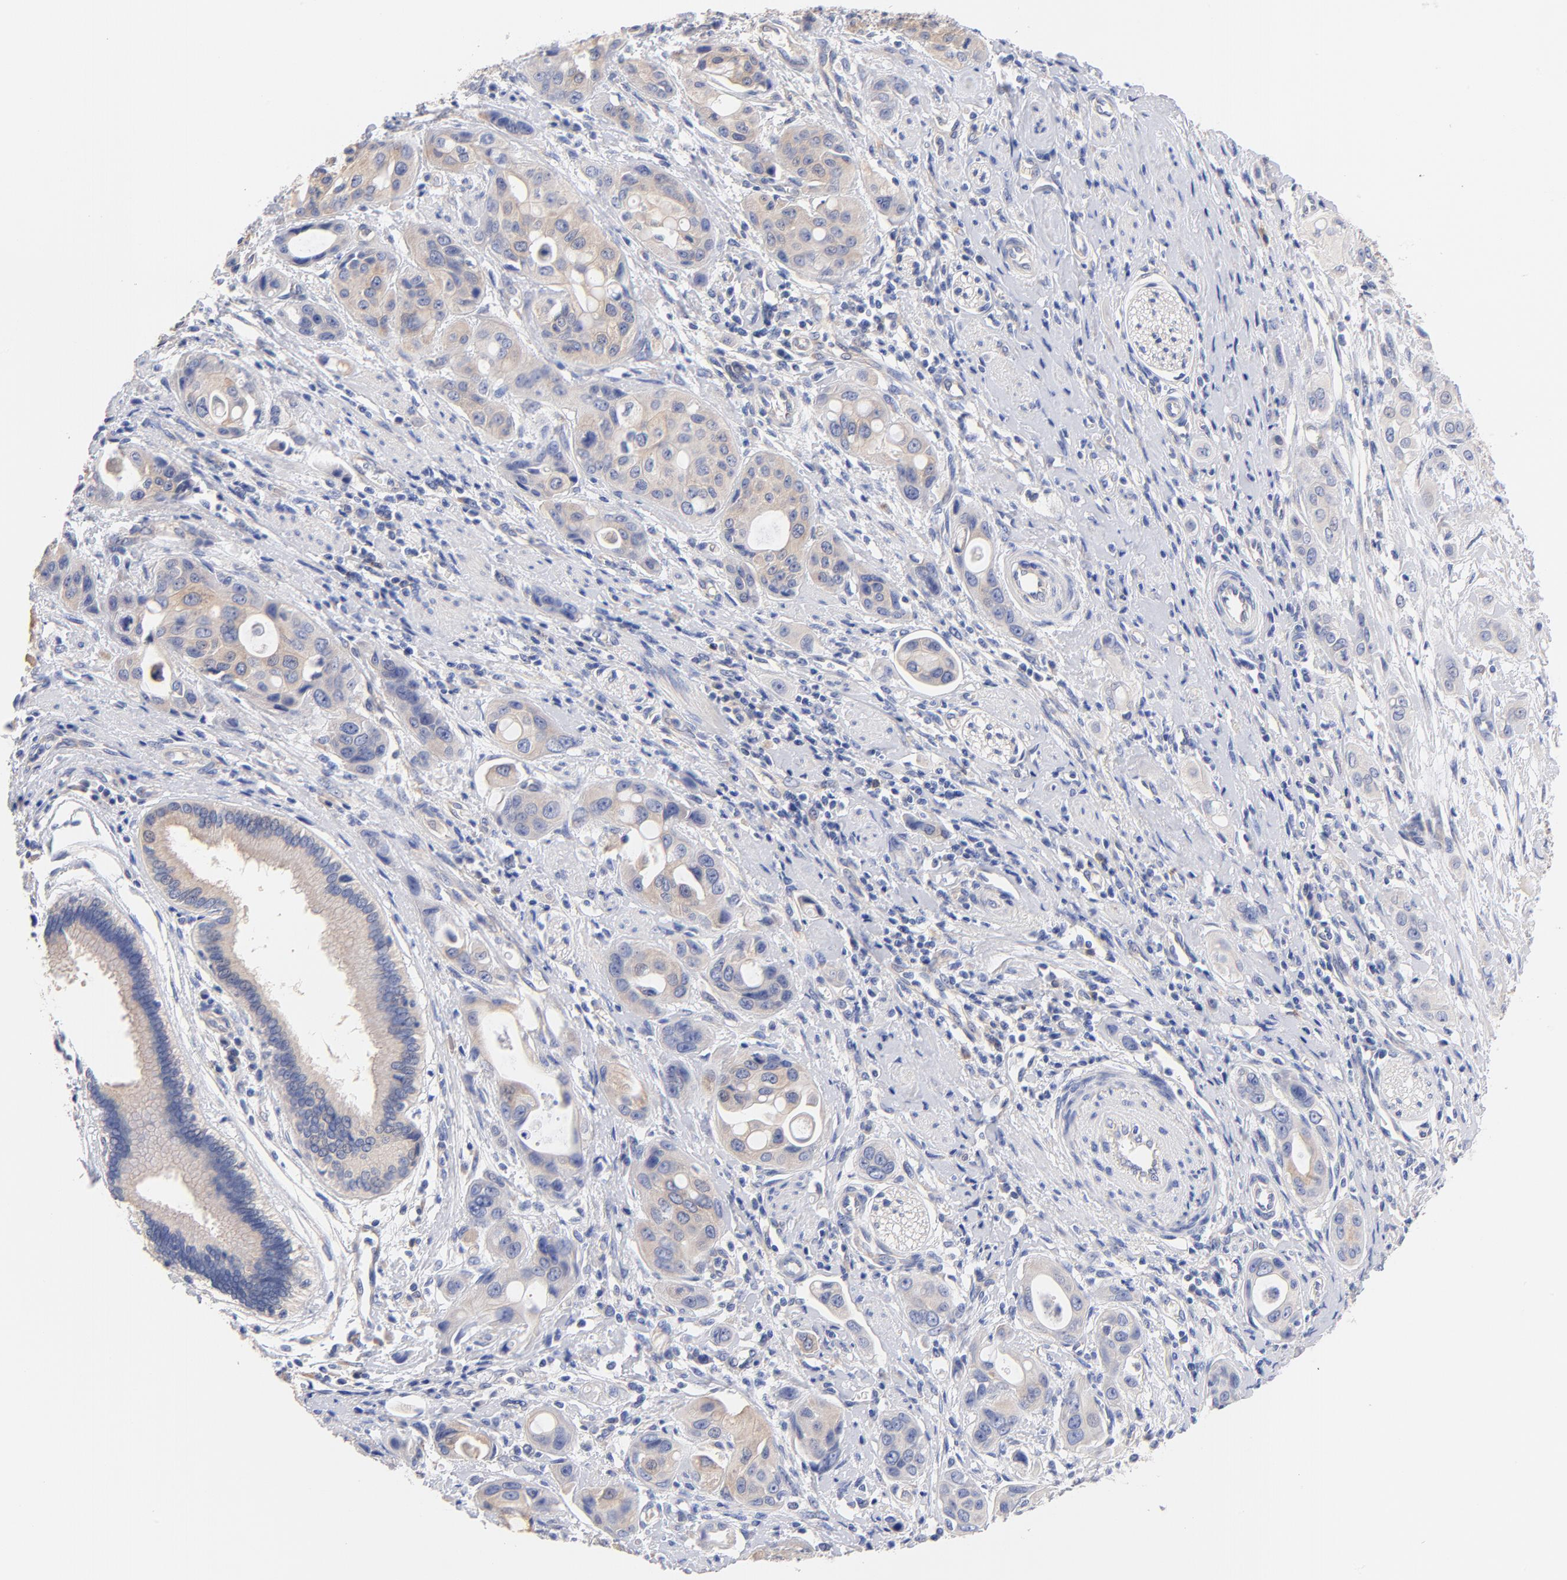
{"staining": {"intensity": "weak", "quantity": ">75%", "location": "cytoplasmic/membranous"}, "tissue": "pancreatic cancer", "cell_type": "Tumor cells", "image_type": "cancer", "snomed": [{"axis": "morphology", "description": "Adenocarcinoma, NOS"}, {"axis": "topography", "description": "Pancreas"}], "caption": "High-power microscopy captured an immunohistochemistry (IHC) image of pancreatic cancer, revealing weak cytoplasmic/membranous positivity in about >75% of tumor cells. The staining was performed using DAB (3,3'-diaminobenzidine) to visualize the protein expression in brown, while the nuclei were stained in blue with hematoxylin (Magnification: 20x).", "gene": "TNFRSF13C", "patient": {"sex": "female", "age": 60}}